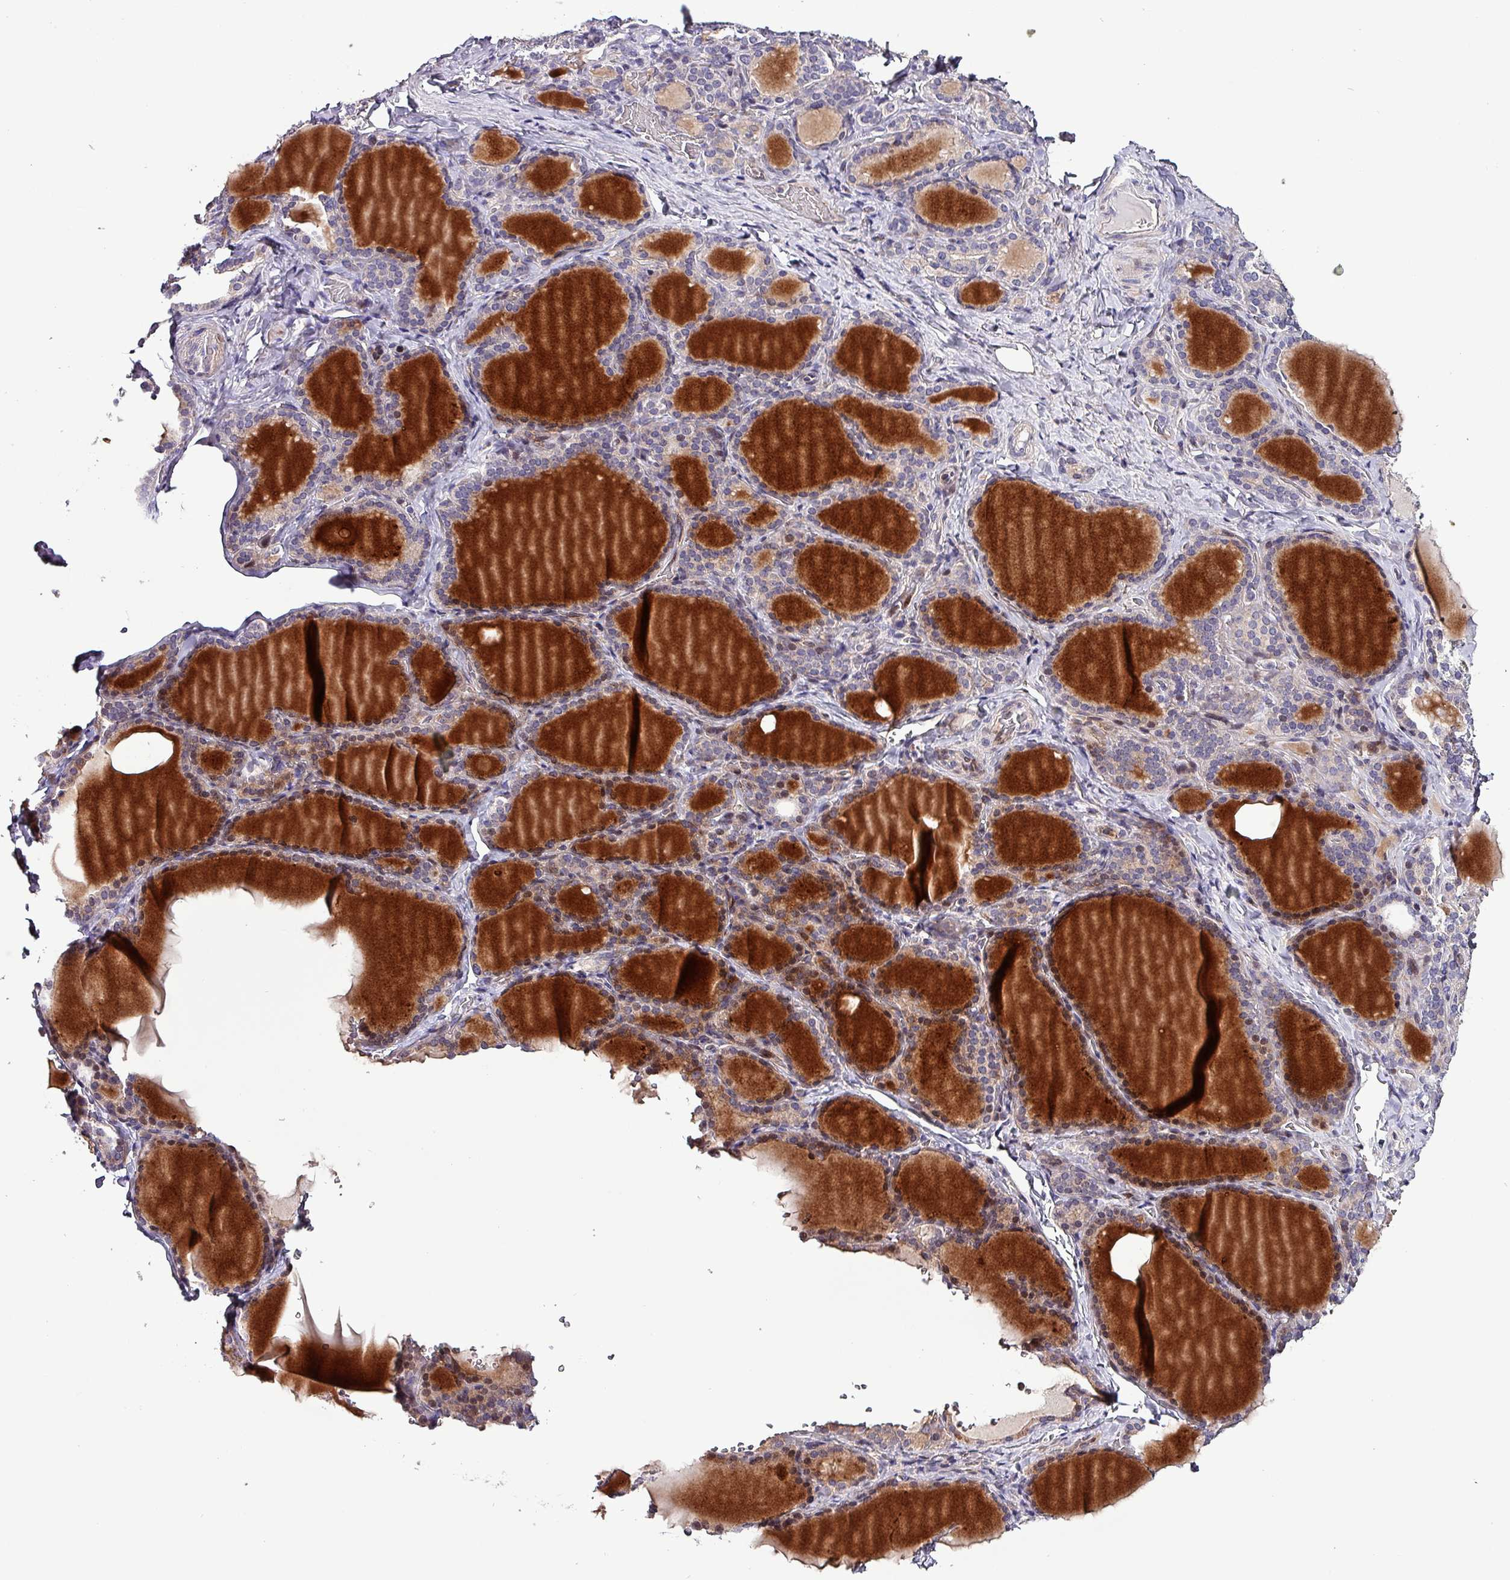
{"staining": {"intensity": "weak", "quantity": "25%-75%", "location": "cytoplasmic/membranous,nuclear"}, "tissue": "thyroid gland", "cell_type": "Glandular cells", "image_type": "normal", "snomed": [{"axis": "morphology", "description": "Normal tissue, NOS"}, {"axis": "topography", "description": "Thyroid gland"}], "caption": "Immunohistochemical staining of normal human thyroid gland shows 25%-75% levels of weak cytoplasmic/membranous,nuclear protein staining in approximately 25%-75% of glandular cells. (Stains: DAB in brown, nuclei in blue, Microscopy: brightfield microscopy at high magnification).", "gene": "GRAPL", "patient": {"sex": "female", "age": 31}}